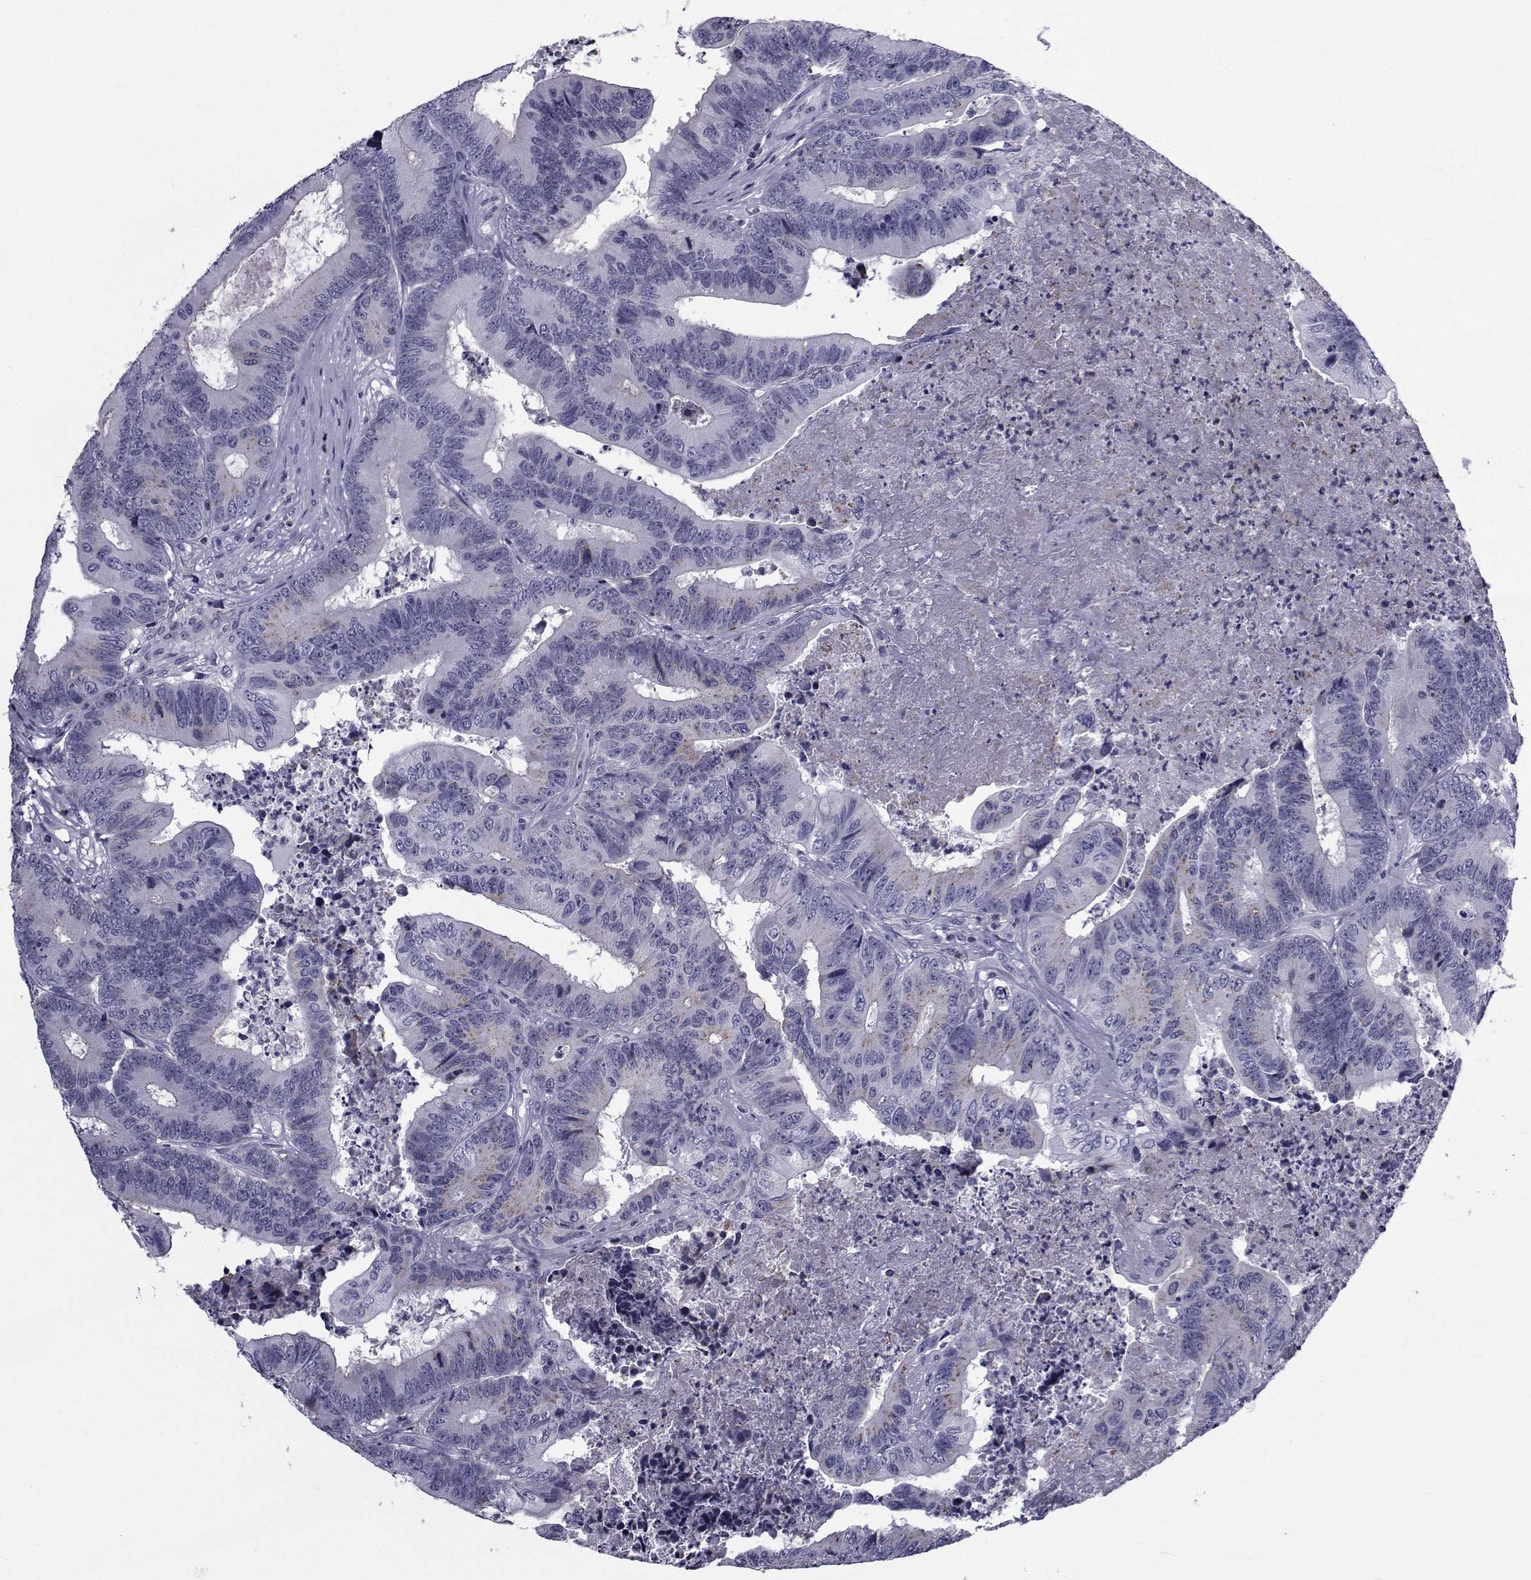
{"staining": {"intensity": "moderate", "quantity": "<25%", "location": "cytoplasmic/membranous"}, "tissue": "colorectal cancer", "cell_type": "Tumor cells", "image_type": "cancer", "snomed": [{"axis": "morphology", "description": "Adenocarcinoma, NOS"}, {"axis": "topography", "description": "Colon"}], "caption": "This histopathology image shows IHC staining of colorectal adenocarcinoma, with low moderate cytoplasmic/membranous staining in about <25% of tumor cells.", "gene": "PDE6H", "patient": {"sex": "male", "age": 84}}